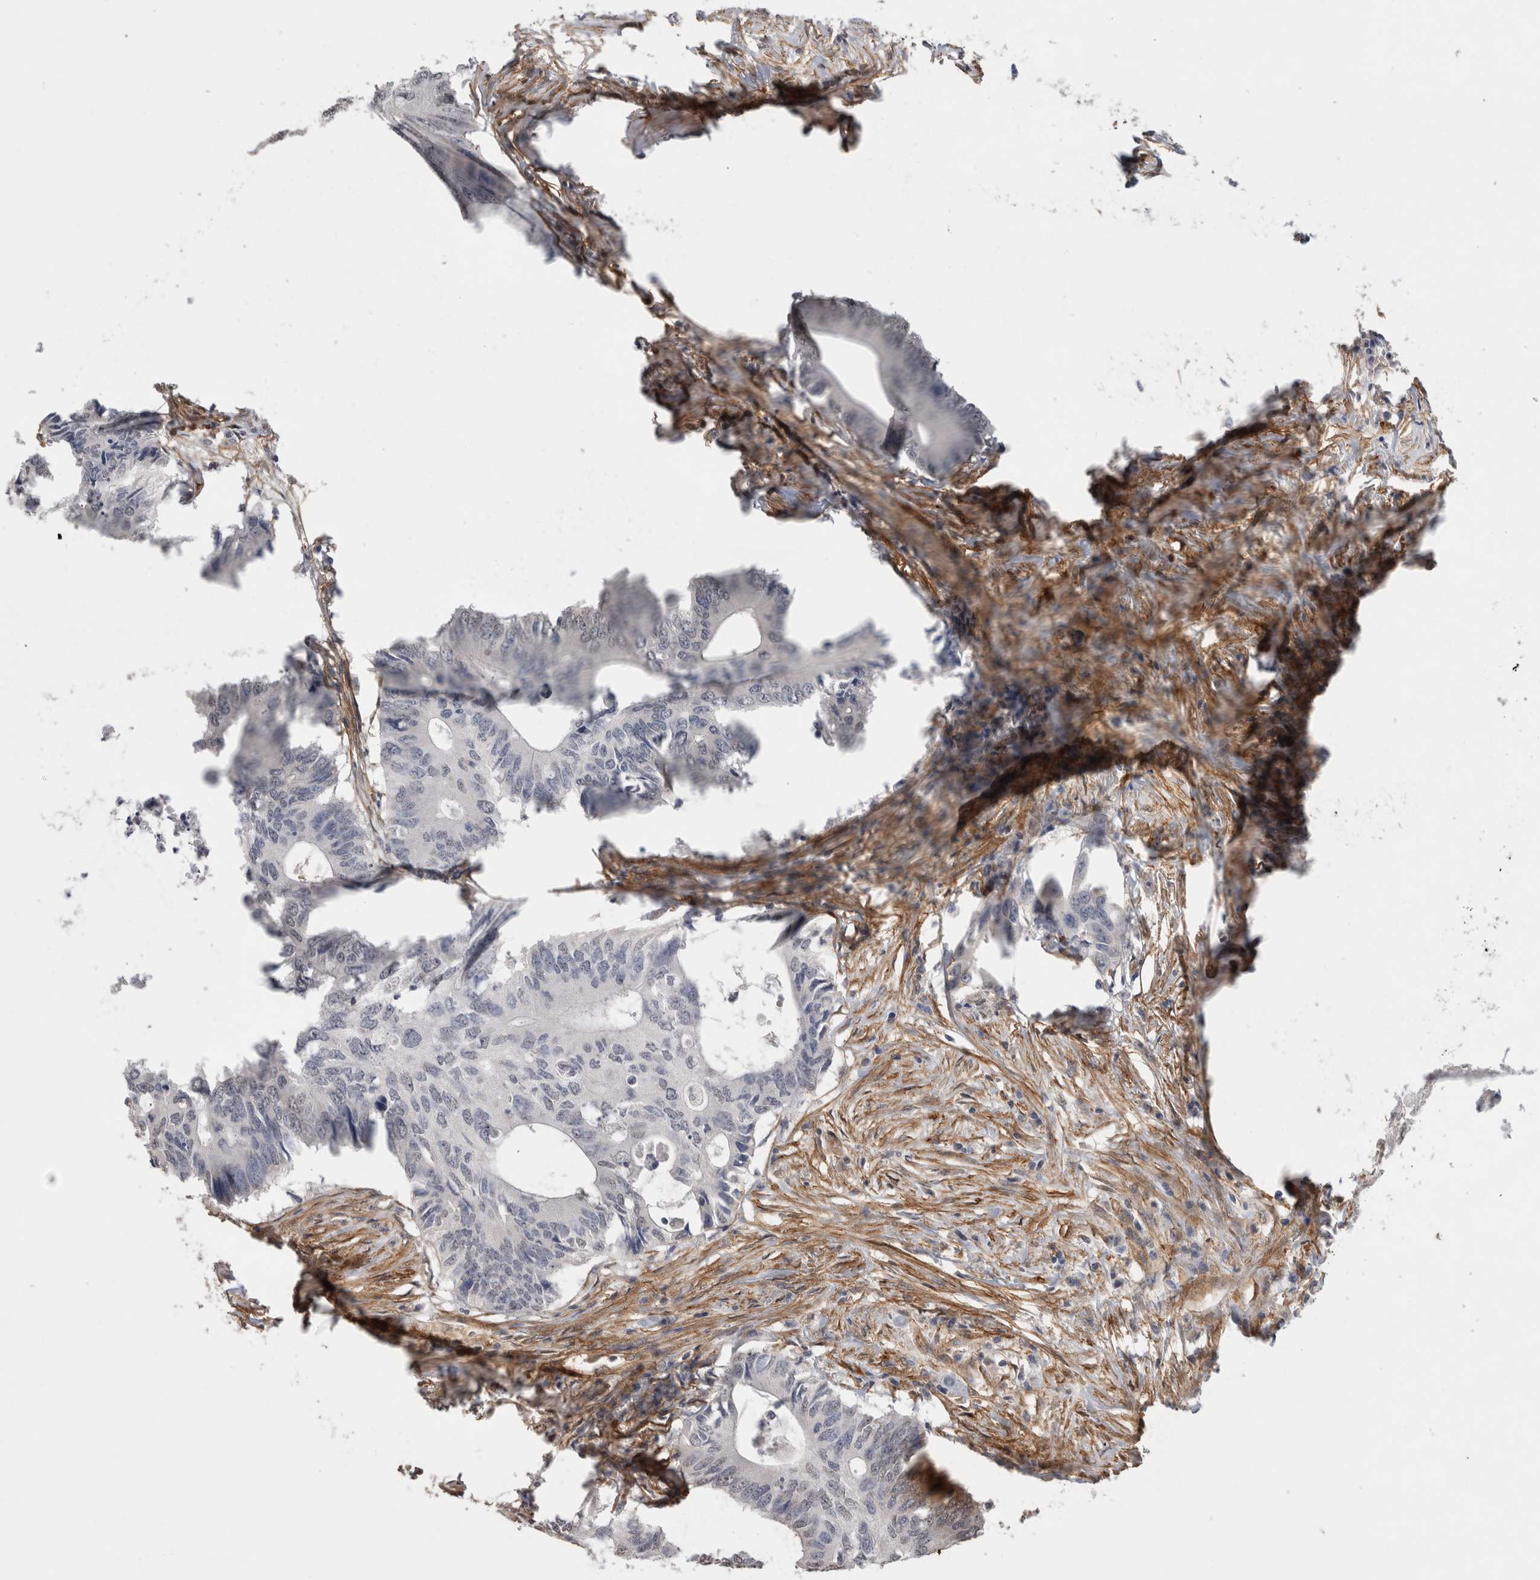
{"staining": {"intensity": "negative", "quantity": "none", "location": "none"}, "tissue": "colorectal cancer", "cell_type": "Tumor cells", "image_type": "cancer", "snomed": [{"axis": "morphology", "description": "Adenocarcinoma, NOS"}, {"axis": "topography", "description": "Colon"}], "caption": "This photomicrograph is of colorectal cancer (adenocarcinoma) stained with IHC to label a protein in brown with the nuclei are counter-stained blue. There is no positivity in tumor cells. The staining is performed using DAB (3,3'-diaminobenzidine) brown chromogen with nuclei counter-stained in using hematoxylin.", "gene": "RECK", "patient": {"sex": "male", "age": 71}}